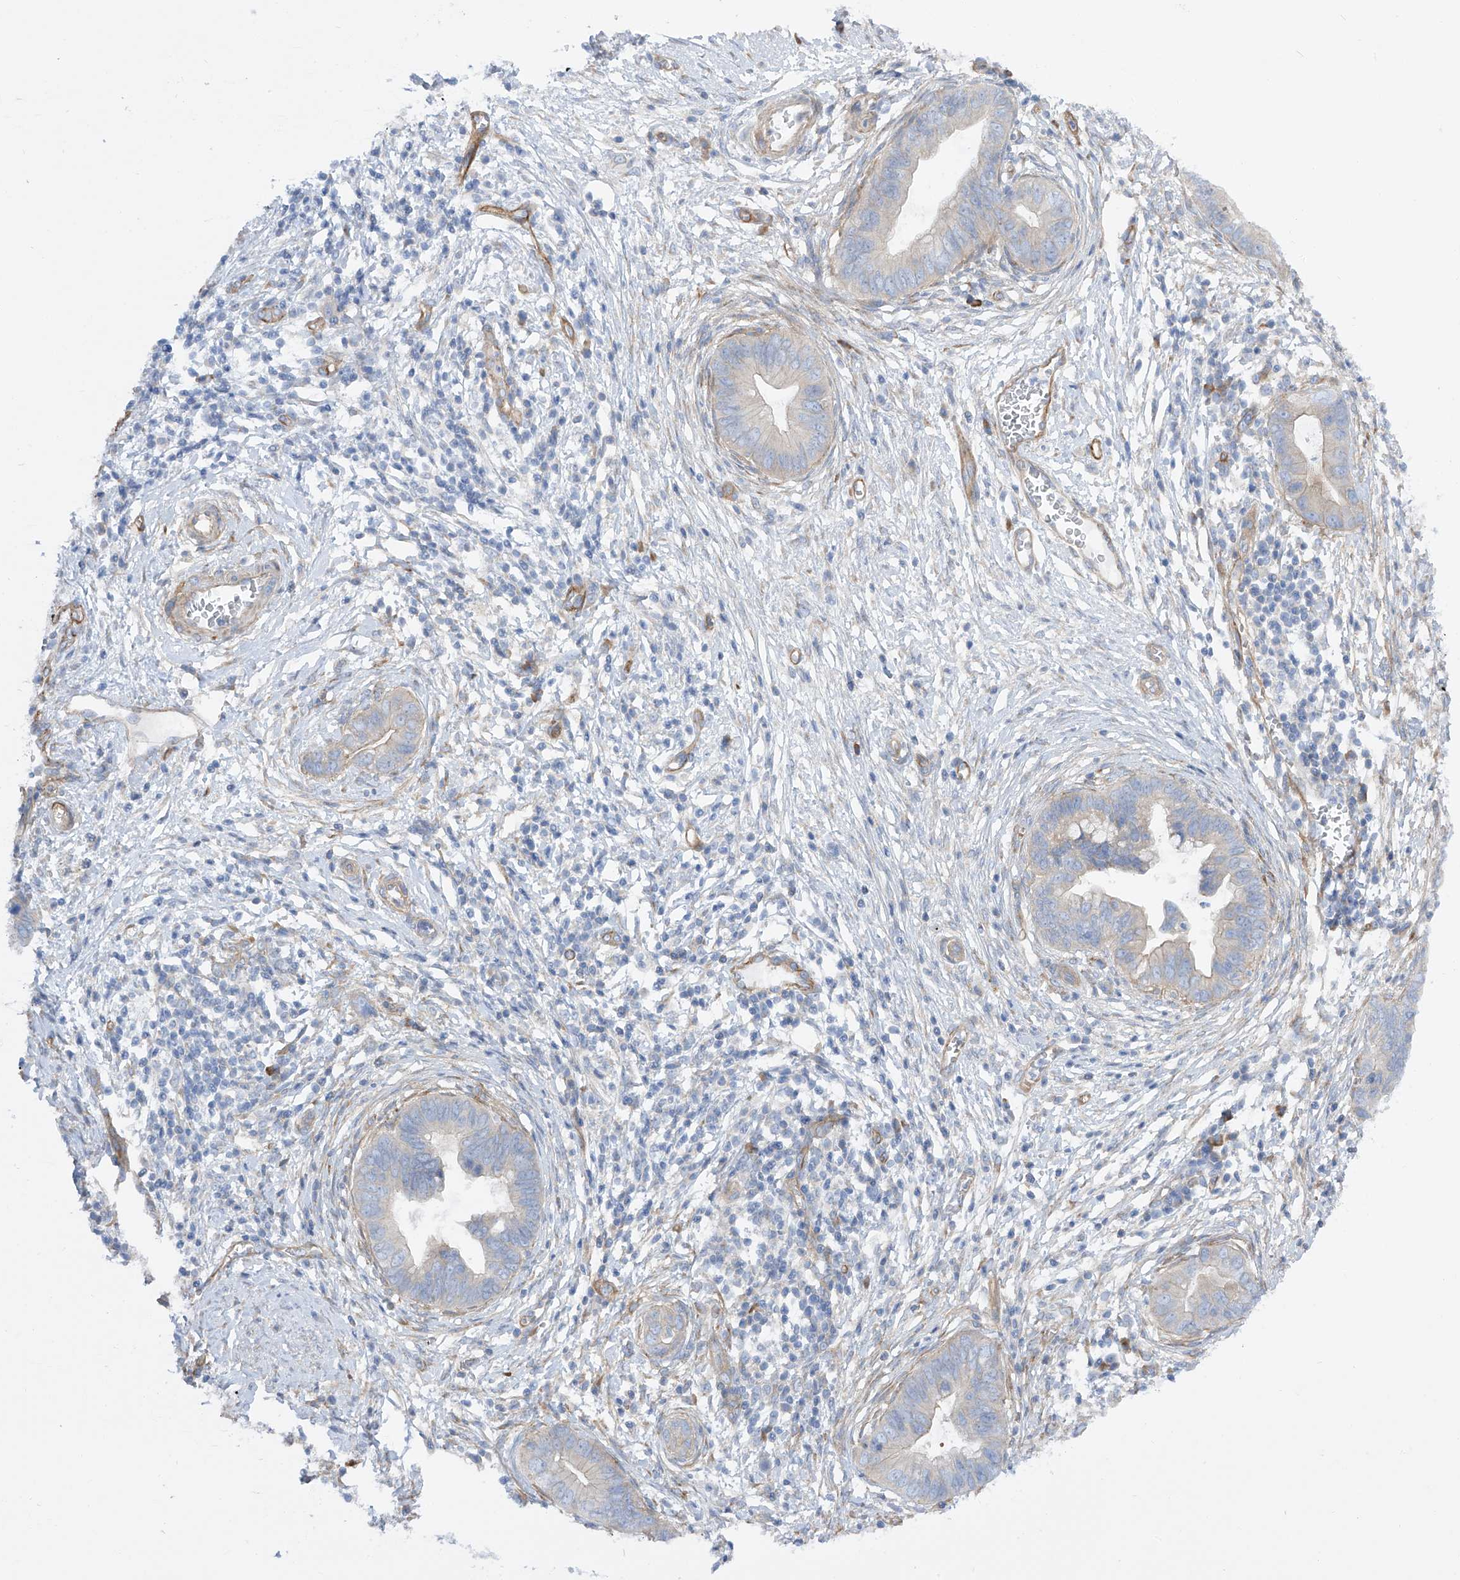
{"staining": {"intensity": "negative", "quantity": "none", "location": "none"}, "tissue": "cervical cancer", "cell_type": "Tumor cells", "image_type": "cancer", "snomed": [{"axis": "morphology", "description": "Adenocarcinoma, NOS"}, {"axis": "topography", "description": "Cervix"}], "caption": "There is no significant expression in tumor cells of cervical cancer (adenocarcinoma).", "gene": "LCA5", "patient": {"sex": "female", "age": 44}}